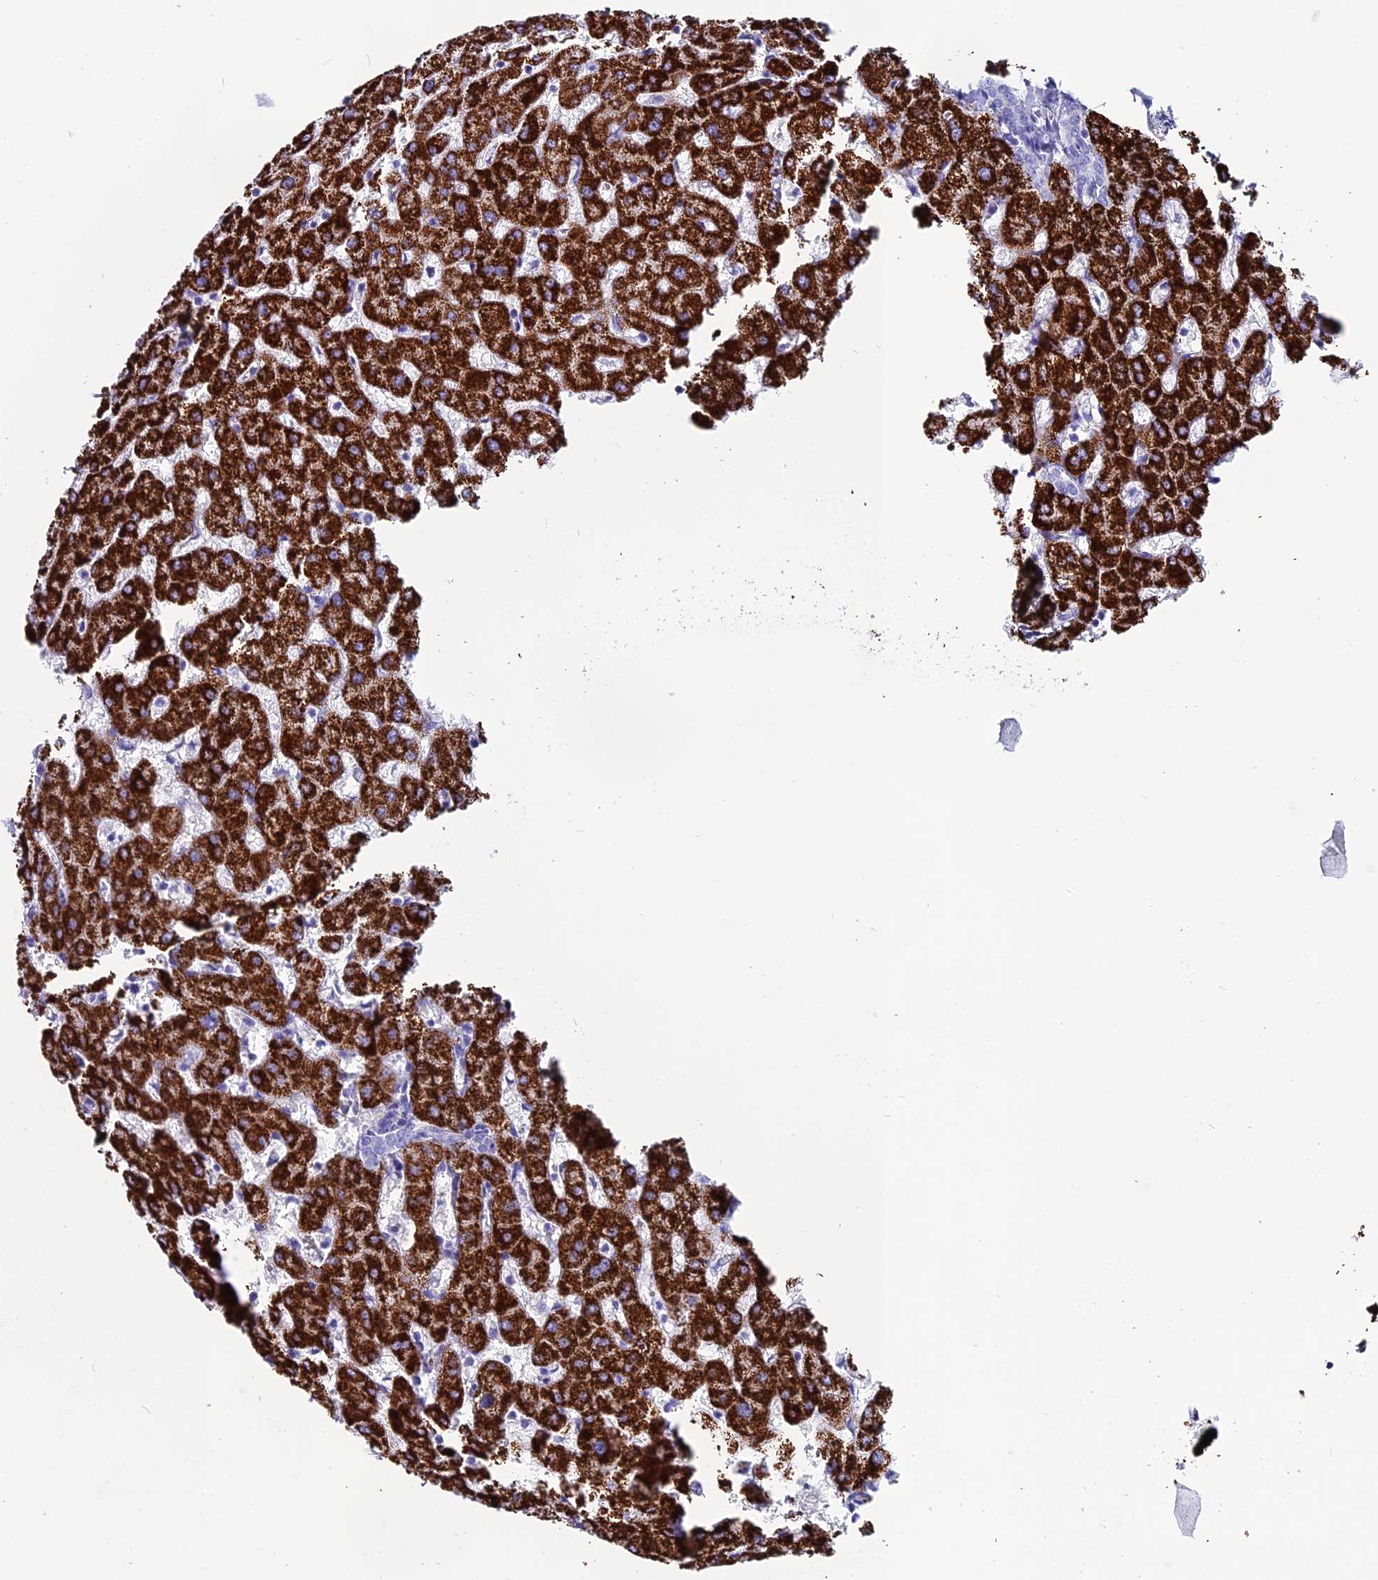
{"staining": {"intensity": "negative", "quantity": "none", "location": "none"}, "tissue": "liver", "cell_type": "Cholangiocytes", "image_type": "normal", "snomed": [{"axis": "morphology", "description": "Normal tissue, NOS"}, {"axis": "topography", "description": "Liver"}], "caption": "A histopathology image of human liver is negative for staining in cholangiocytes. Nuclei are stained in blue.", "gene": "ANKRD29", "patient": {"sex": "female", "age": 63}}